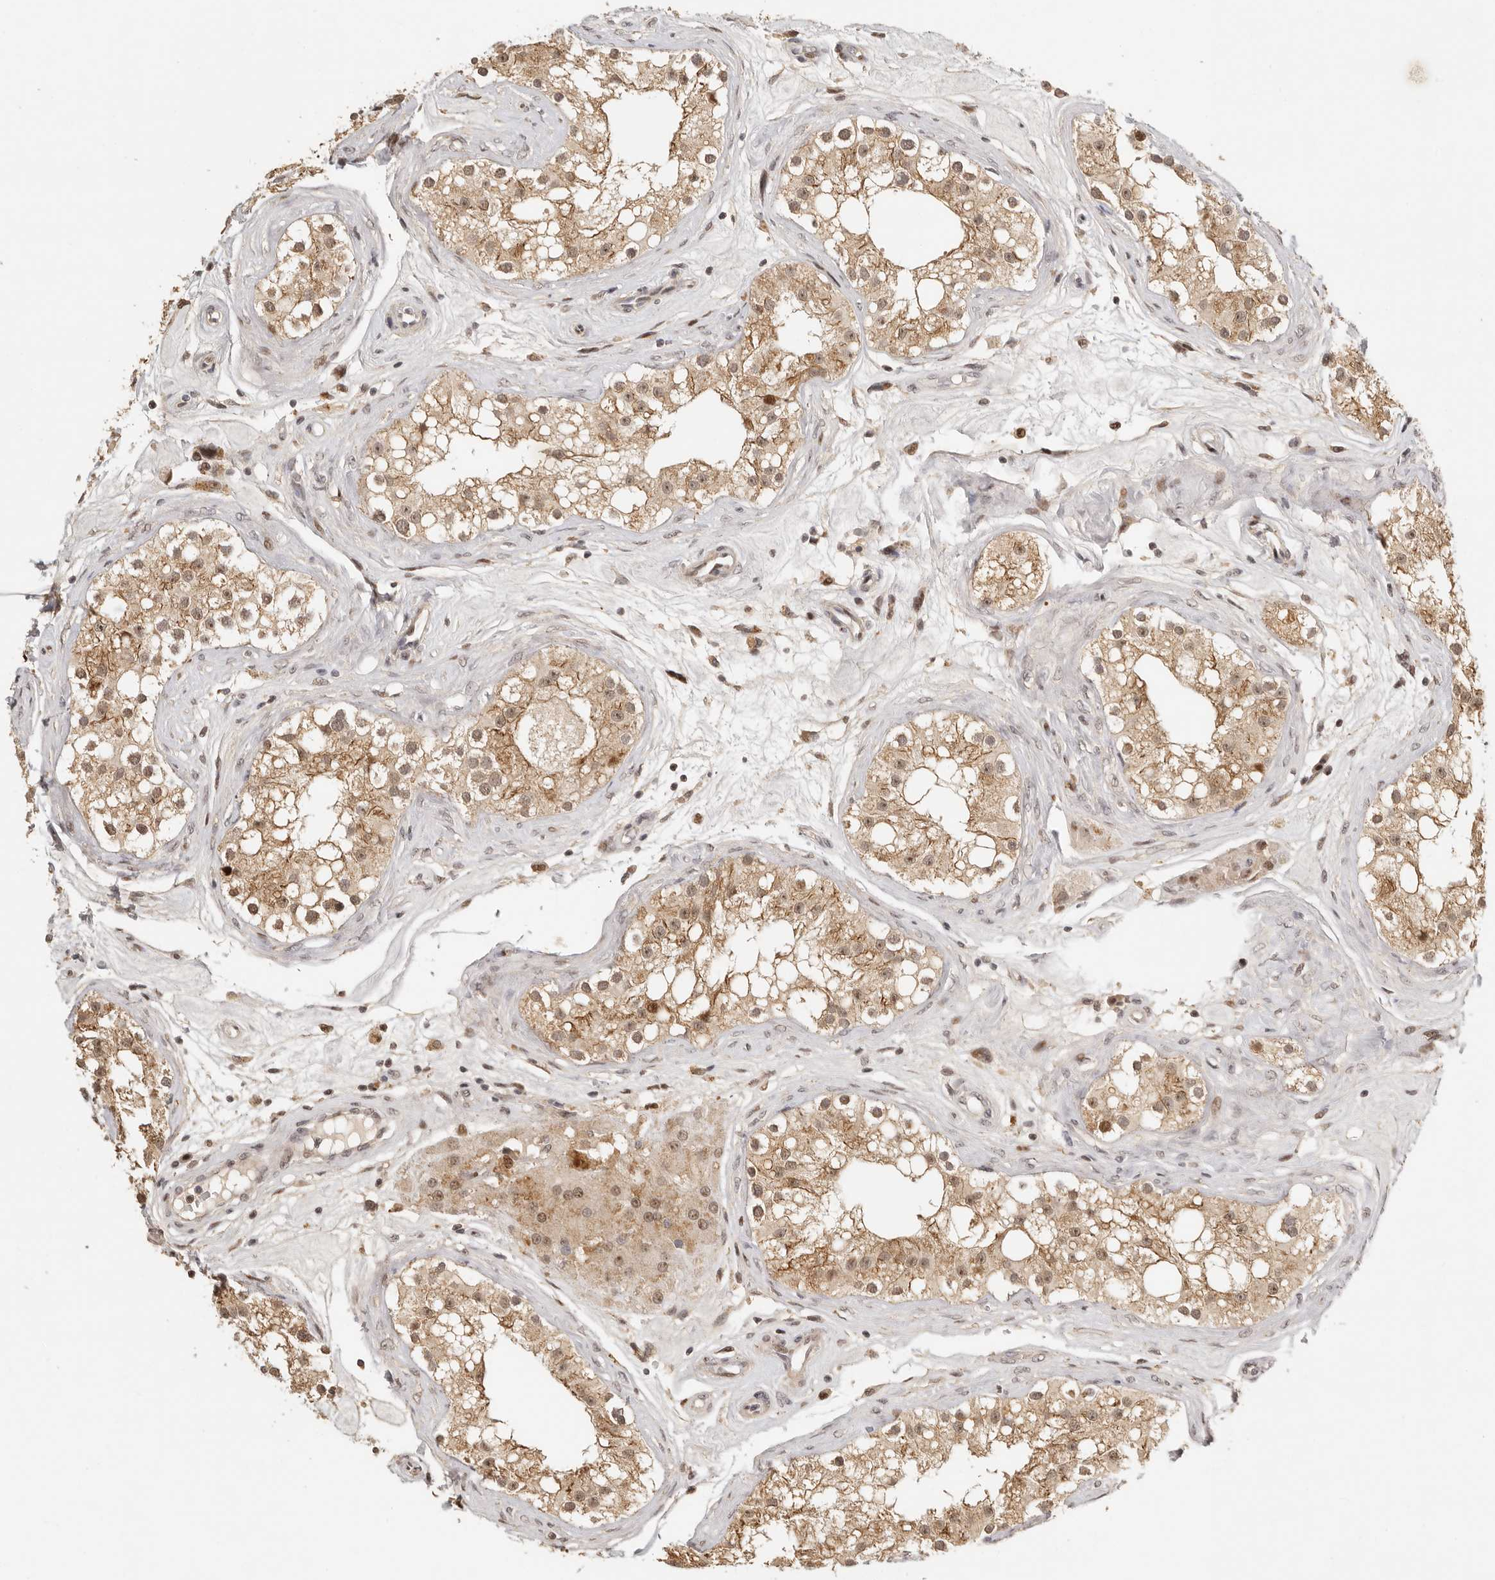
{"staining": {"intensity": "moderate", "quantity": ">75%", "location": "cytoplasmic/membranous,nuclear"}, "tissue": "testis", "cell_type": "Cells in seminiferous ducts", "image_type": "normal", "snomed": [{"axis": "morphology", "description": "Normal tissue, NOS"}, {"axis": "topography", "description": "Testis"}], "caption": "IHC of normal testis reveals medium levels of moderate cytoplasmic/membranous,nuclear expression in approximately >75% of cells in seminiferous ducts.", "gene": "GPBP1L1", "patient": {"sex": "male", "age": 84}}